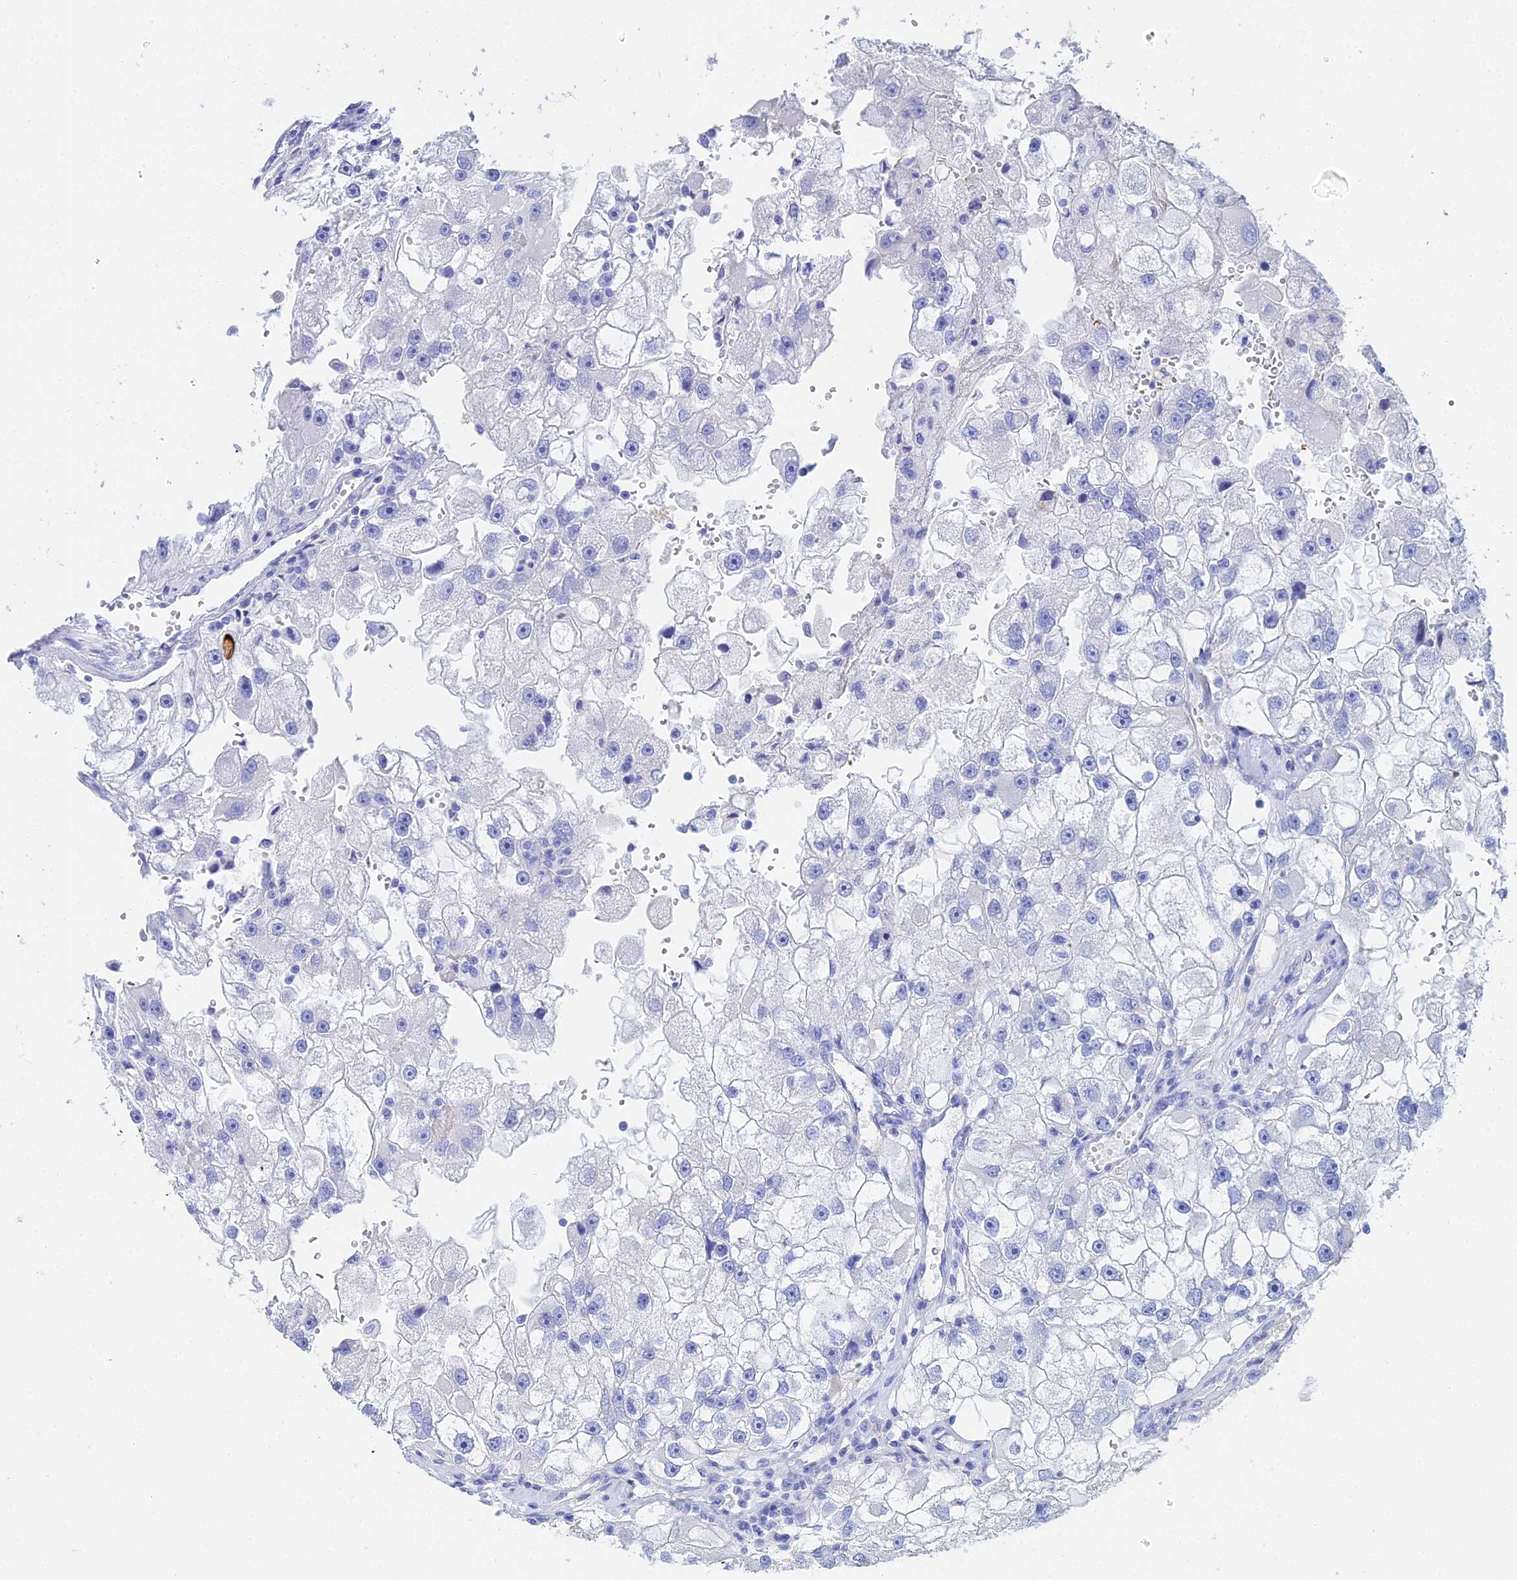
{"staining": {"intensity": "negative", "quantity": "none", "location": "none"}, "tissue": "renal cancer", "cell_type": "Tumor cells", "image_type": "cancer", "snomed": [{"axis": "morphology", "description": "Adenocarcinoma, NOS"}, {"axis": "topography", "description": "Kidney"}], "caption": "An immunohistochemistry photomicrograph of renal cancer is shown. There is no staining in tumor cells of renal cancer.", "gene": "CELA3A", "patient": {"sex": "male", "age": 63}}